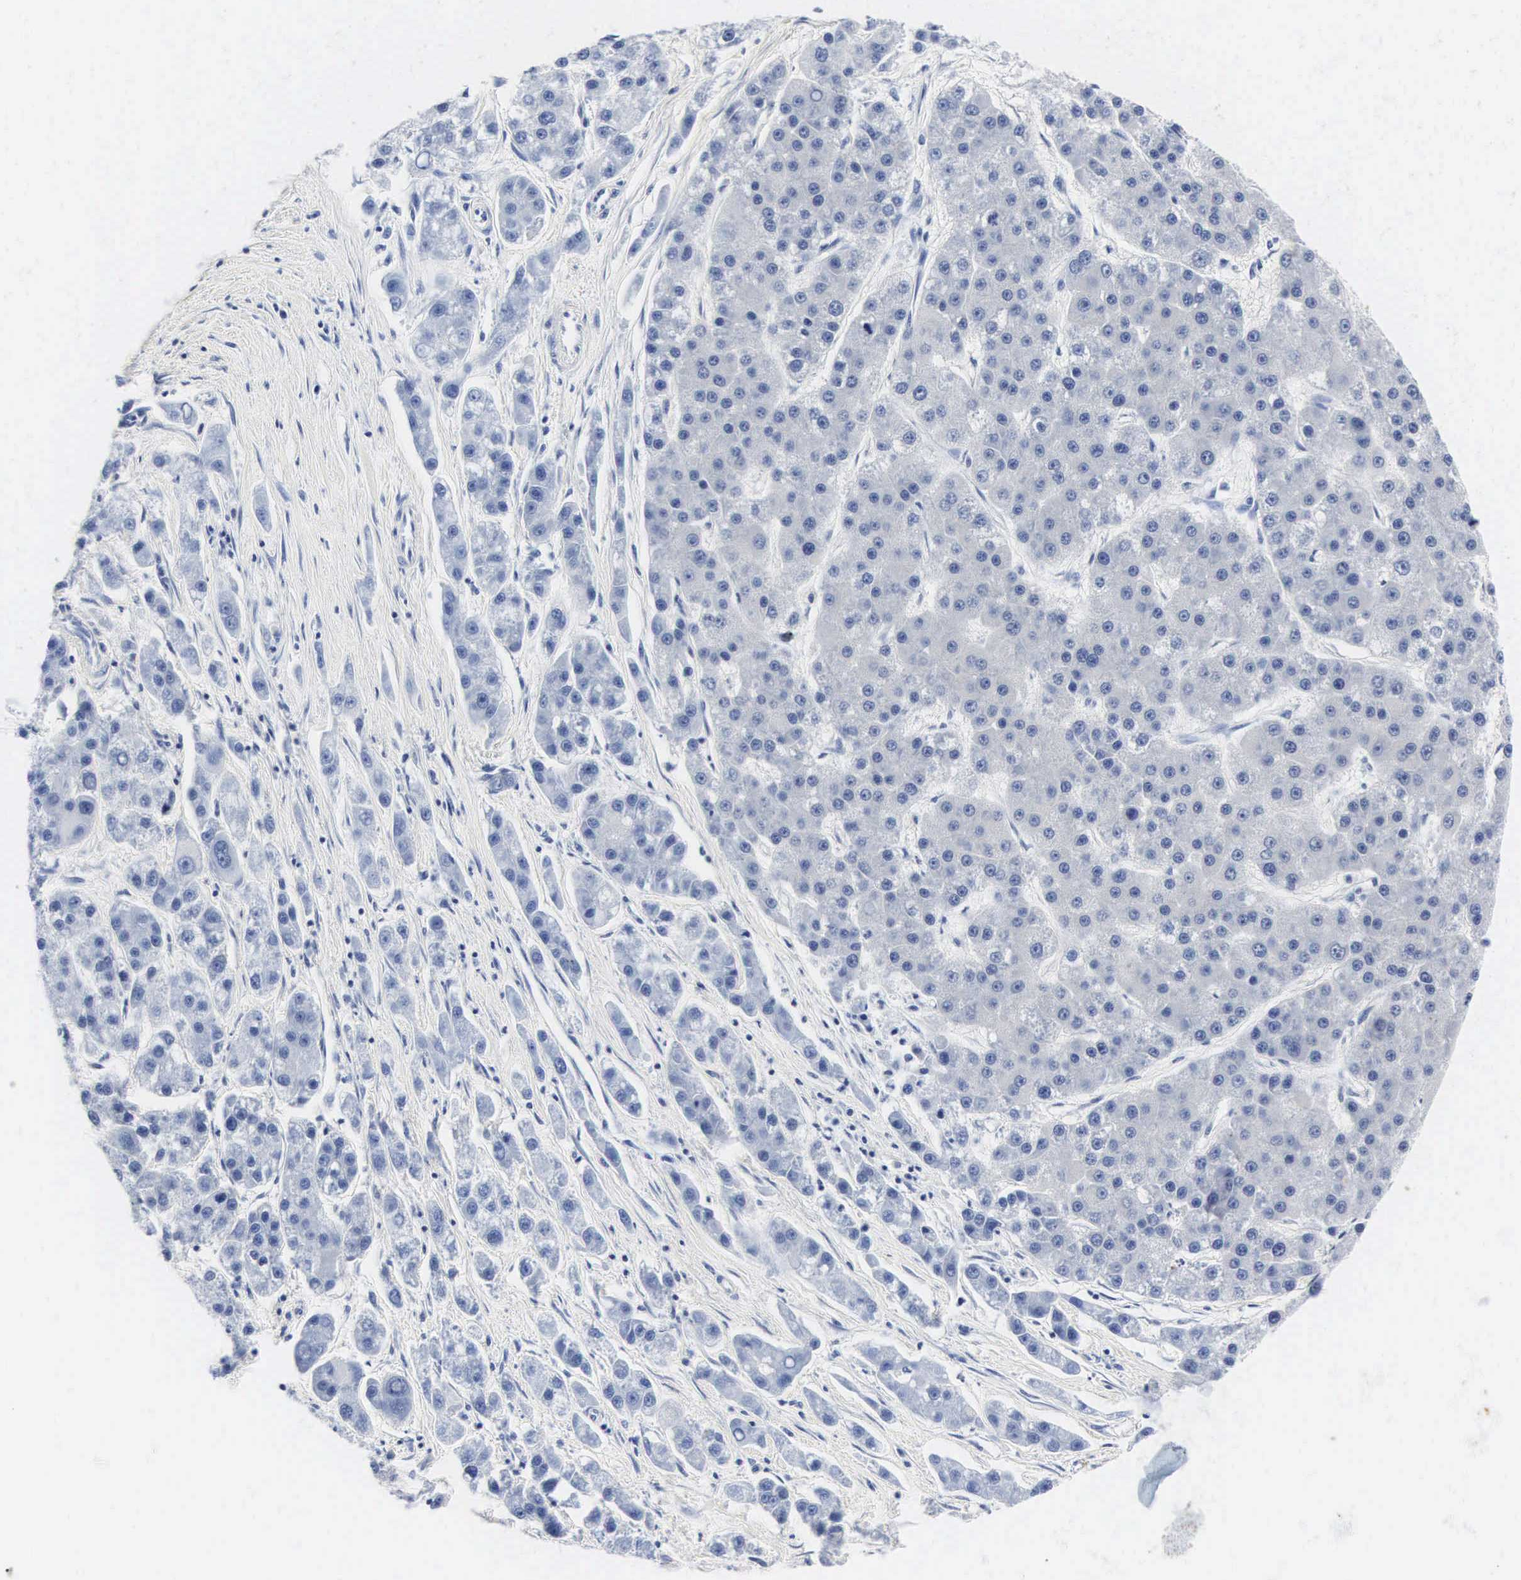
{"staining": {"intensity": "negative", "quantity": "none", "location": "none"}, "tissue": "liver cancer", "cell_type": "Tumor cells", "image_type": "cancer", "snomed": [{"axis": "morphology", "description": "Carcinoma, Hepatocellular, NOS"}, {"axis": "topography", "description": "Liver"}], "caption": "This is an IHC micrograph of human liver hepatocellular carcinoma. There is no expression in tumor cells.", "gene": "ENO2", "patient": {"sex": "female", "age": 85}}